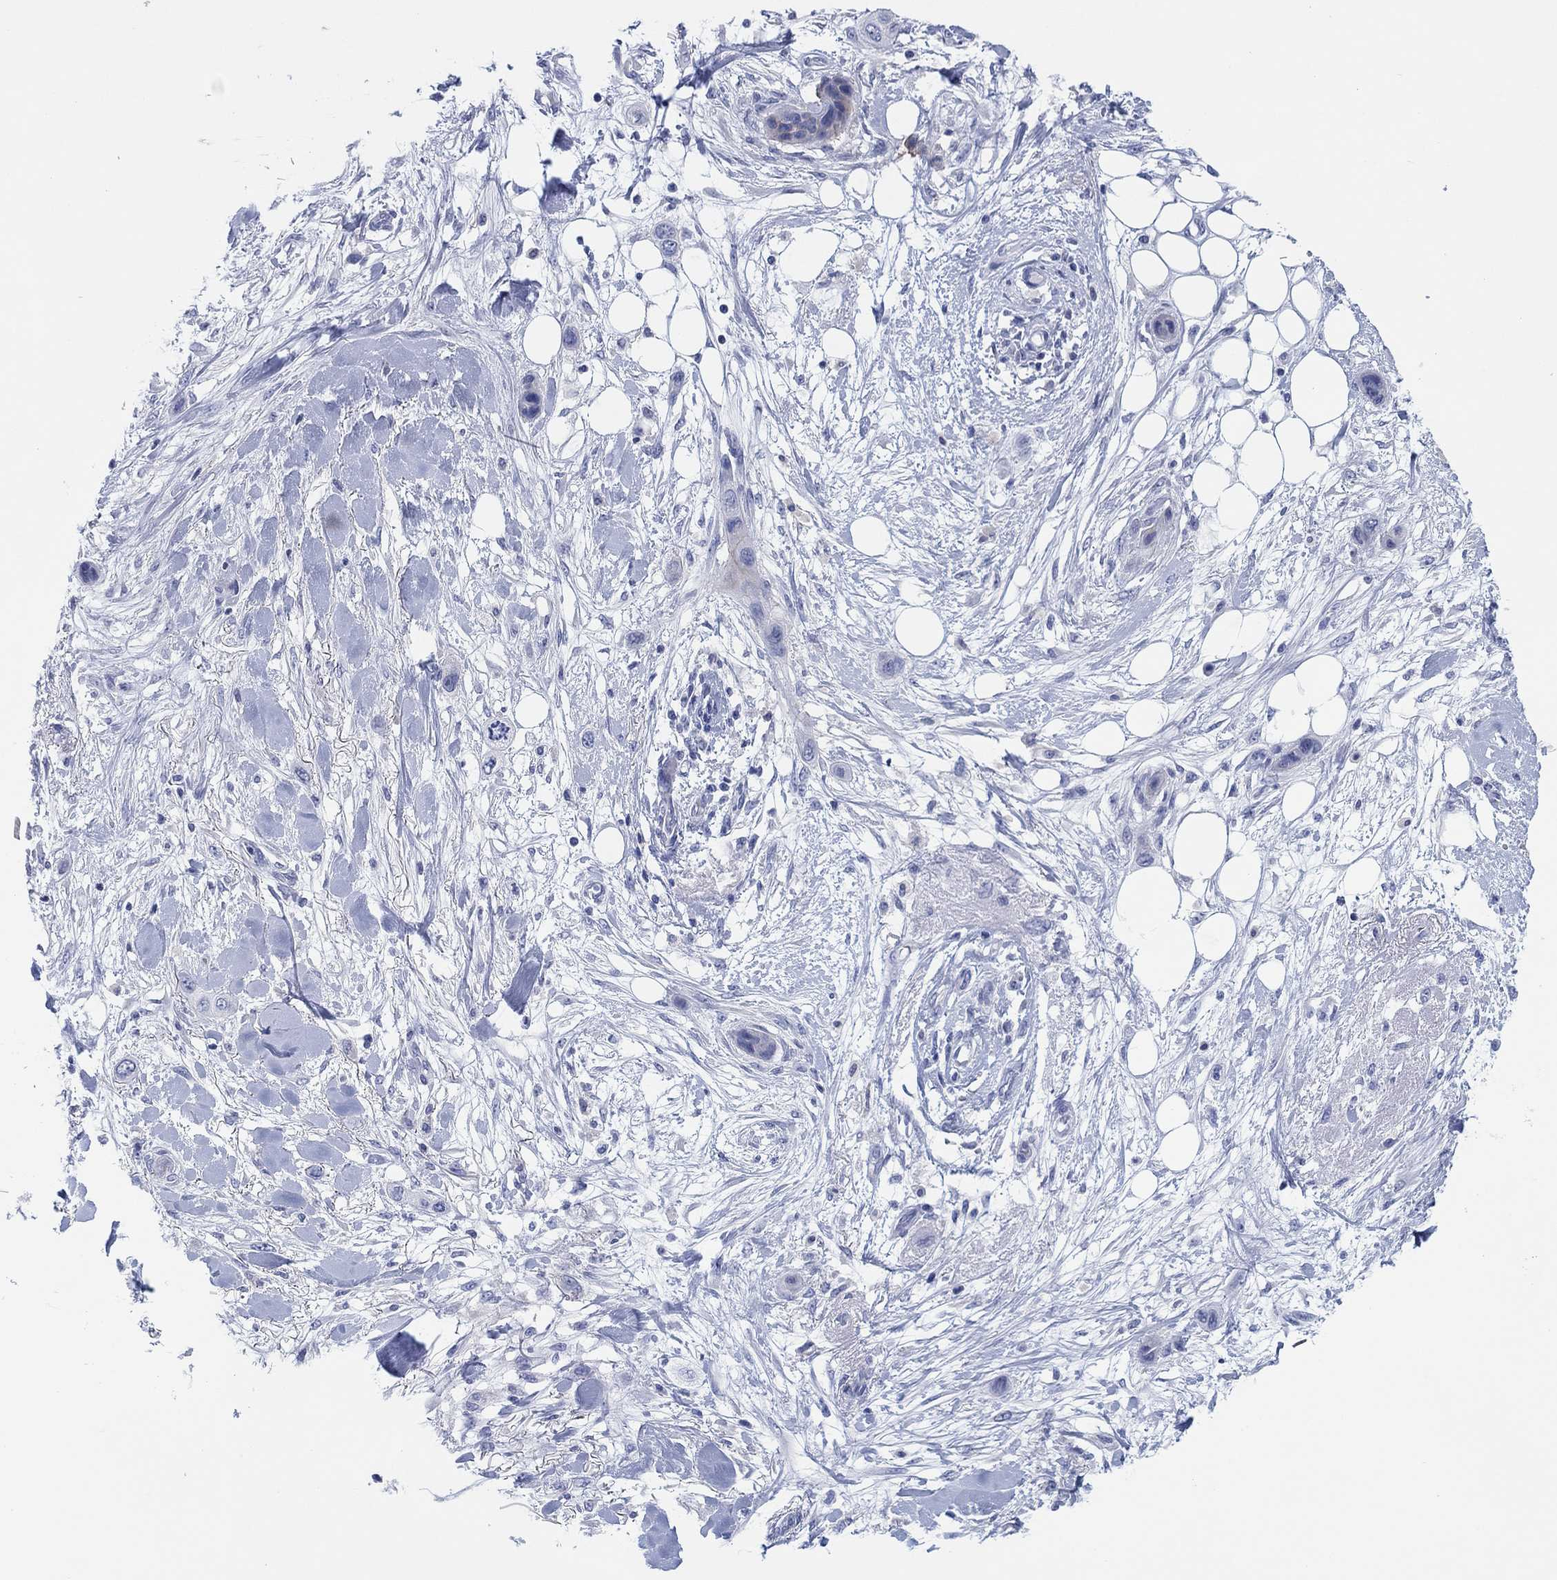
{"staining": {"intensity": "negative", "quantity": "none", "location": "none"}, "tissue": "skin cancer", "cell_type": "Tumor cells", "image_type": "cancer", "snomed": [{"axis": "morphology", "description": "Squamous cell carcinoma, NOS"}, {"axis": "topography", "description": "Skin"}], "caption": "Human squamous cell carcinoma (skin) stained for a protein using IHC shows no positivity in tumor cells.", "gene": "ATP1B1", "patient": {"sex": "male", "age": 79}}